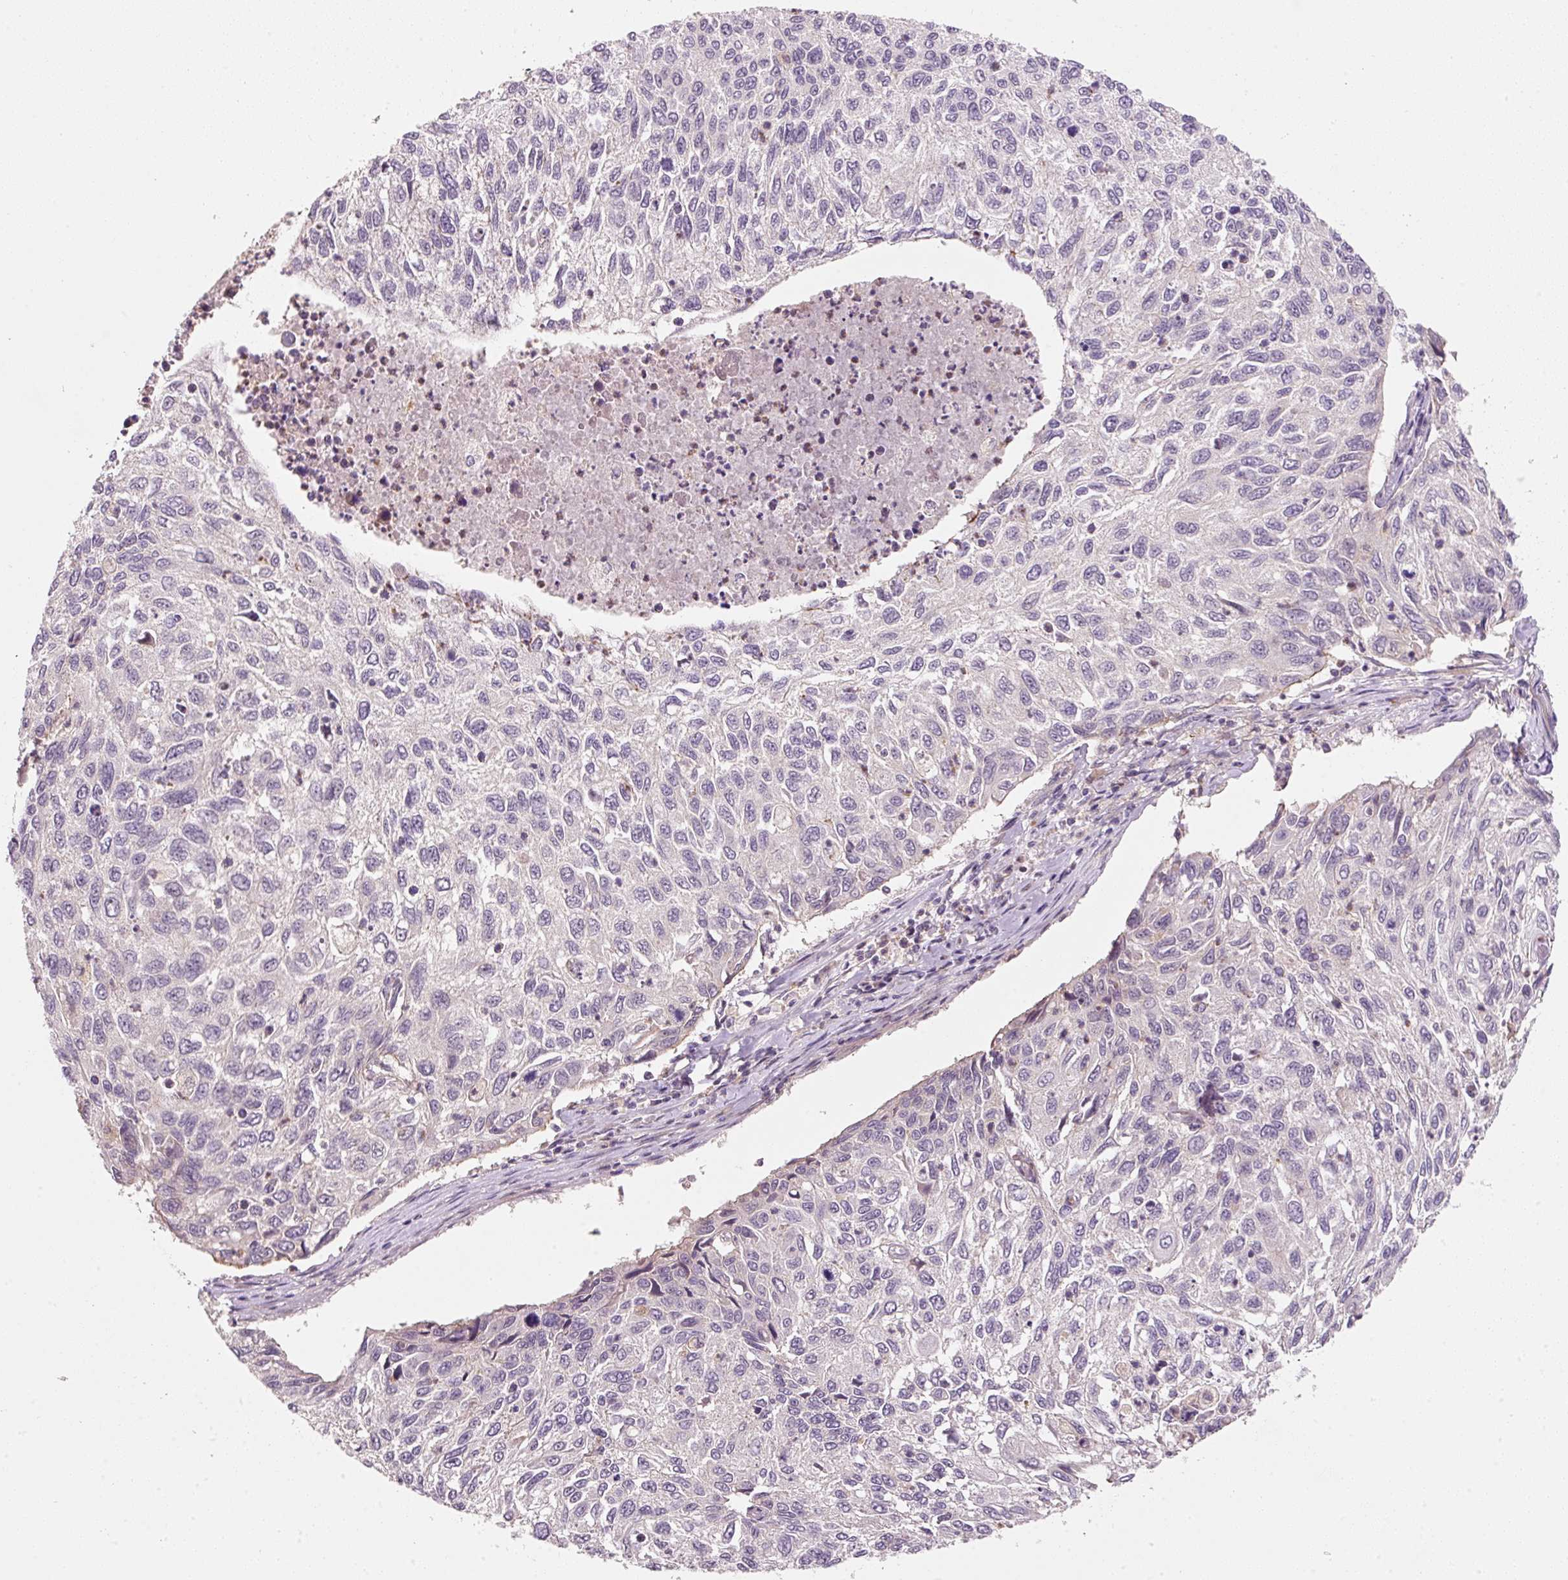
{"staining": {"intensity": "negative", "quantity": "none", "location": "none"}, "tissue": "cervical cancer", "cell_type": "Tumor cells", "image_type": "cancer", "snomed": [{"axis": "morphology", "description": "Squamous cell carcinoma, NOS"}, {"axis": "topography", "description": "Cervix"}], "caption": "Tumor cells are negative for brown protein staining in cervical squamous cell carcinoma.", "gene": "TIRAP", "patient": {"sex": "female", "age": 70}}